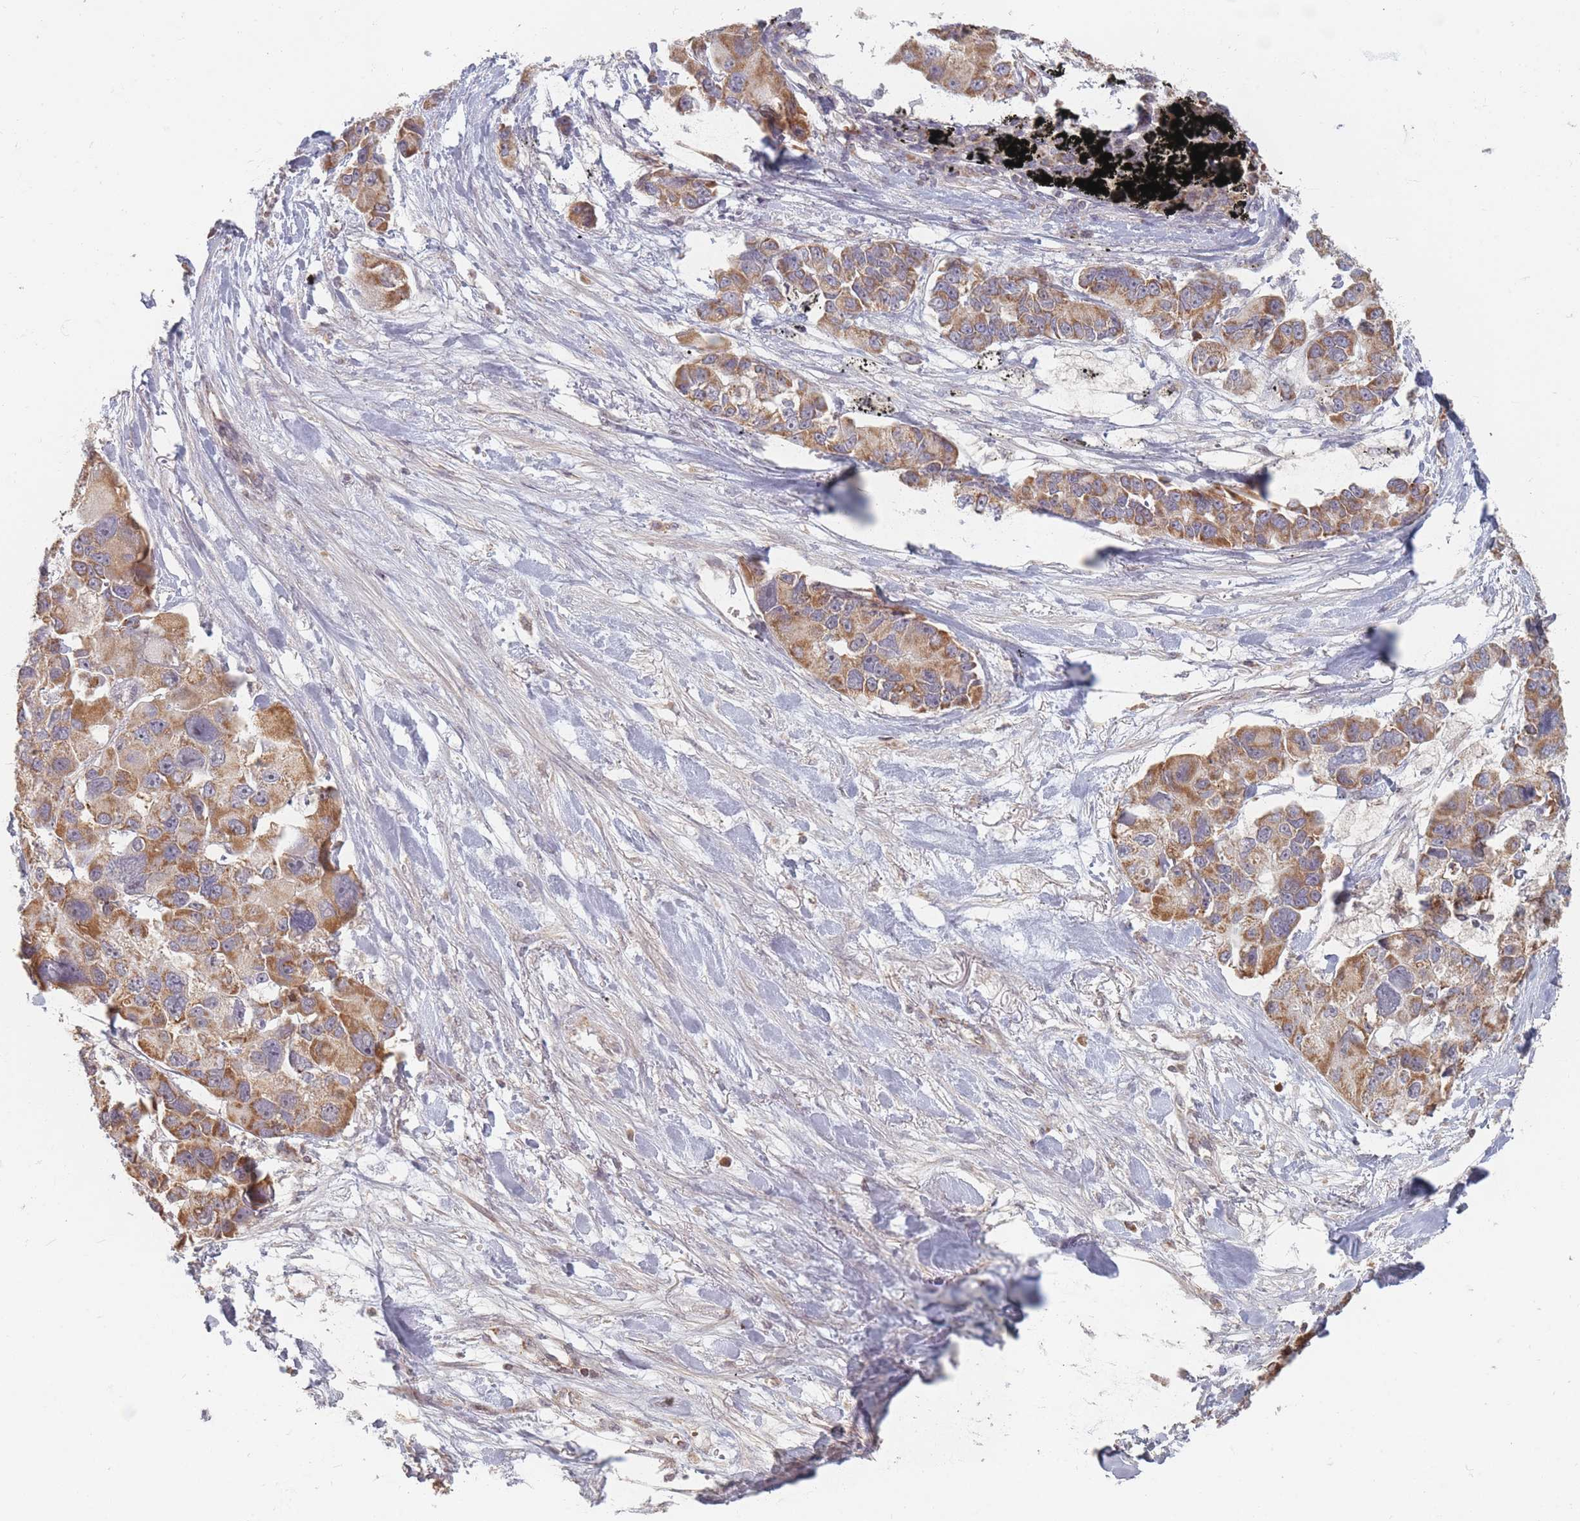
{"staining": {"intensity": "moderate", "quantity": ">75%", "location": "cytoplasmic/membranous"}, "tissue": "lung cancer", "cell_type": "Tumor cells", "image_type": "cancer", "snomed": [{"axis": "morphology", "description": "Adenocarcinoma, NOS"}, {"axis": "topography", "description": "Lung"}], "caption": "A medium amount of moderate cytoplasmic/membranous staining is appreciated in approximately >75% of tumor cells in lung adenocarcinoma tissue. The staining is performed using DAB (3,3'-diaminobenzidine) brown chromogen to label protein expression. The nuclei are counter-stained blue using hematoxylin.", "gene": "OR2M4", "patient": {"sex": "female", "age": 54}}